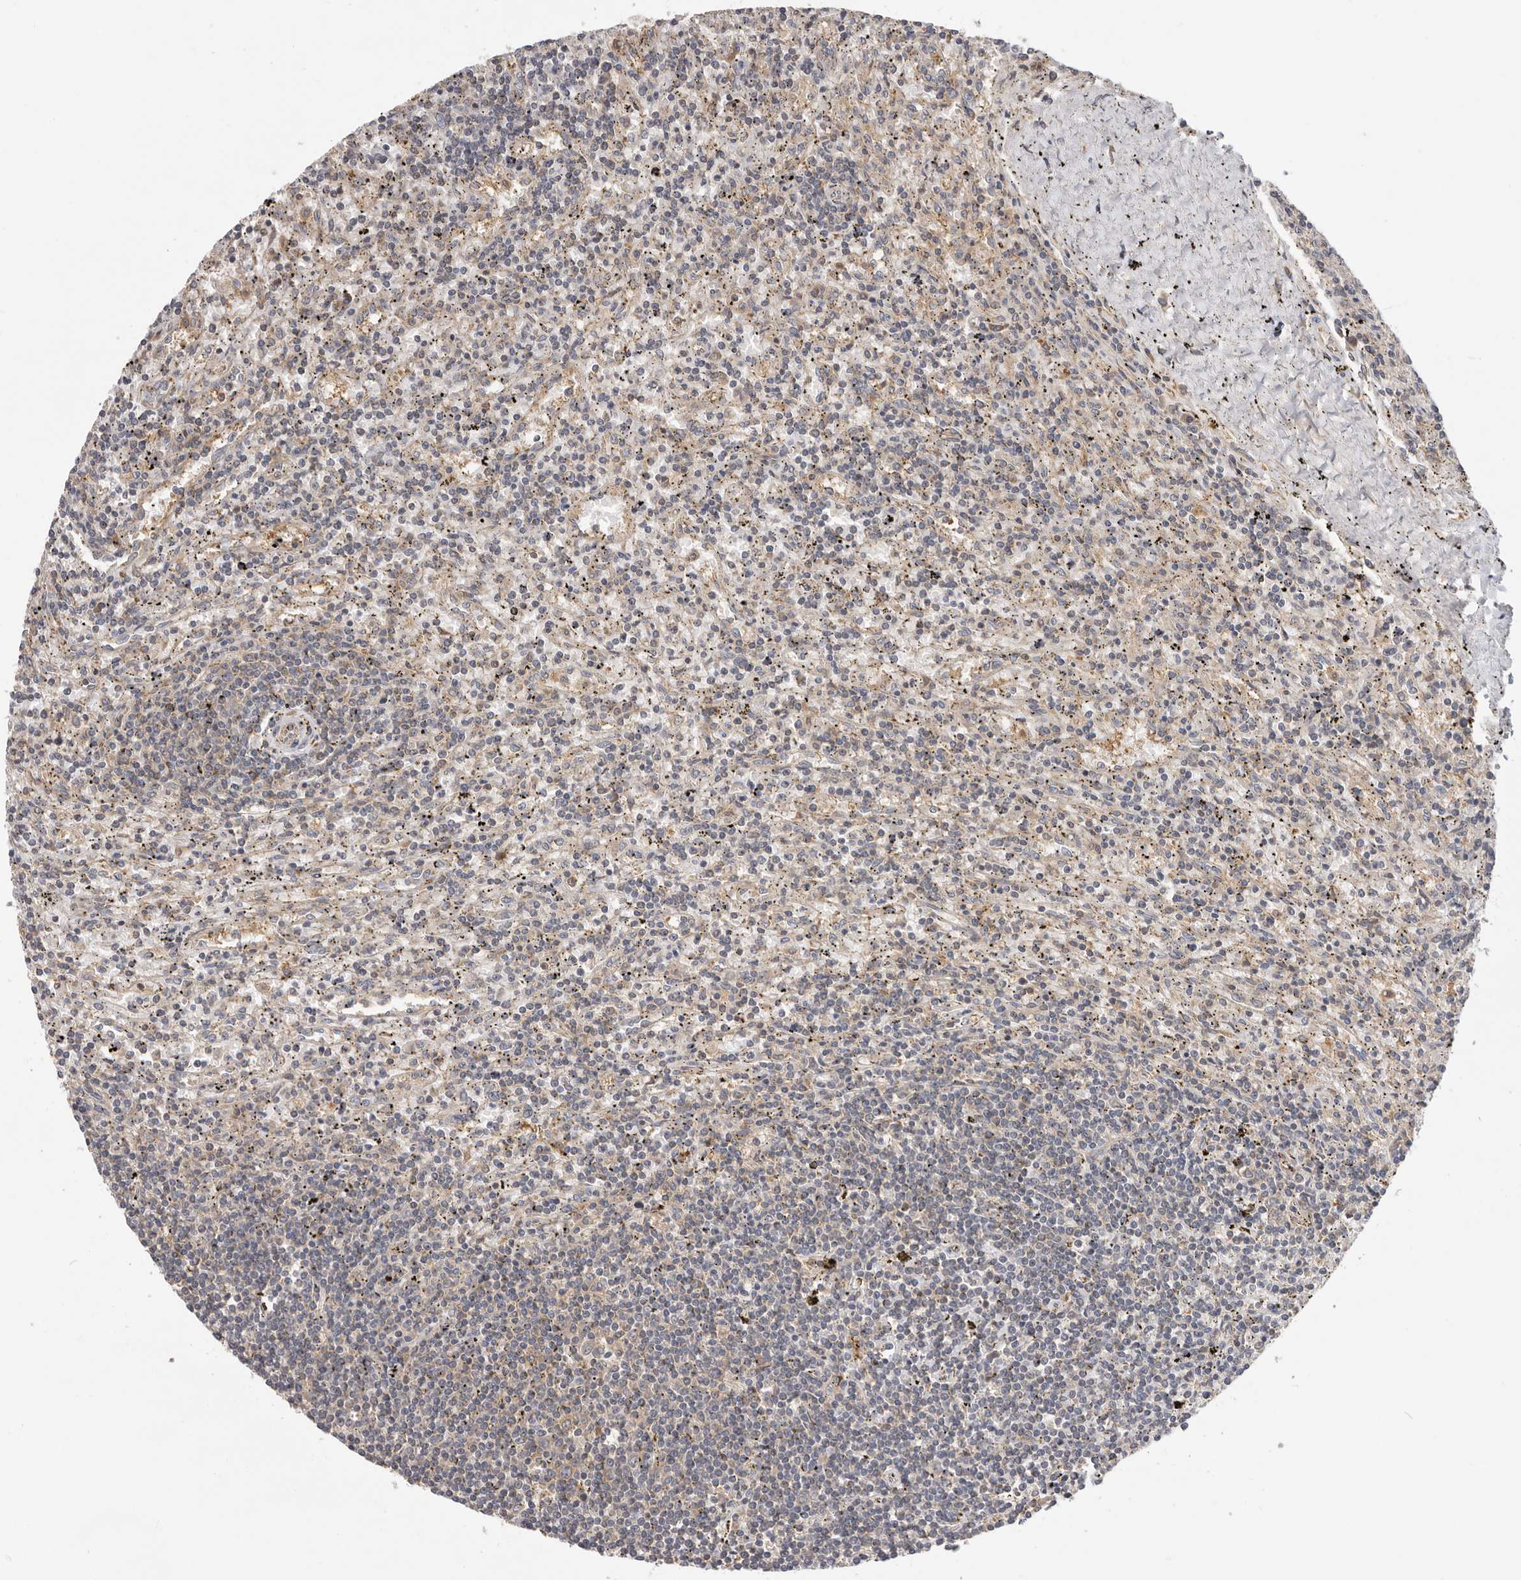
{"staining": {"intensity": "weak", "quantity": "<25%", "location": "cytoplasmic/membranous"}, "tissue": "lymphoma", "cell_type": "Tumor cells", "image_type": "cancer", "snomed": [{"axis": "morphology", "description": "Malignant lymphoma, non-Hodgkin's type, Low grade"}, {"axis": "topography", "description": "Spleen"}], "caption": "Histopathology image shows no protein expression in tumor cells of lymphoma tissue. The staining is performed using DAB (3,3'-diaminobenzidine) brown chromogen with nuclei counter-stained in using hematoxylin.", "gene": "PPP1R42", "patient": {"sex": "male", "age": 76}}